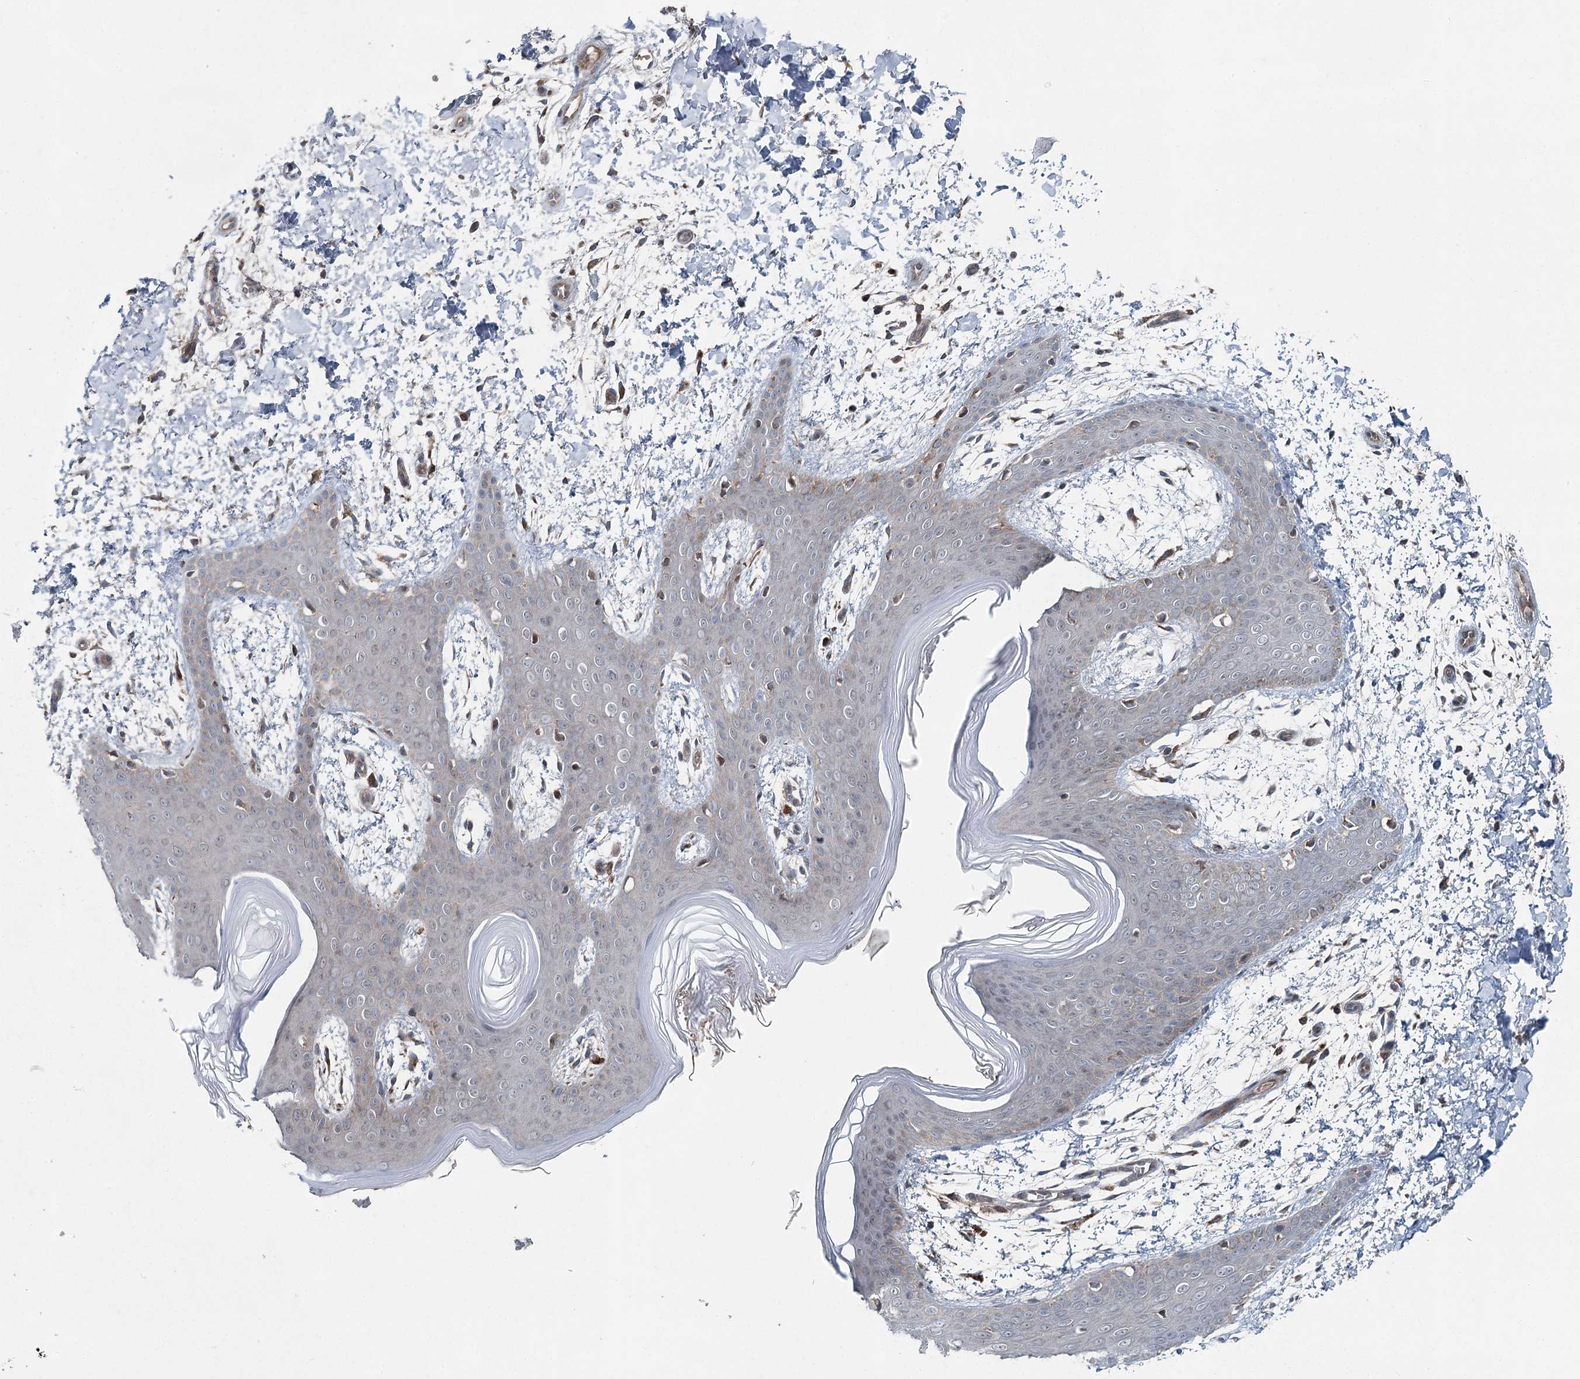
{"staining": {"intensity": "moderate", "quantity": ">75%", "location": "cytoplasmic/membranous"}, "tissue": "skin", "cell_type": "Fibroblasts", "image_type": "normal", "snomed": [{"axis": "morphology", "description": "Normal tissue, NOS"}, {"axis": "topography", "description": "Skin"}], "caption": "Protein analysis of benign skin shows moderate cytoplasmic/membranous staining in approximately >75% of fibroblasts. (DAB (3,3'-diaminobenzidine) IHC with brightfield microscopy, high magnification).", "gene": "SKIC3", "patient": {"sex": "male", "age": 36}}